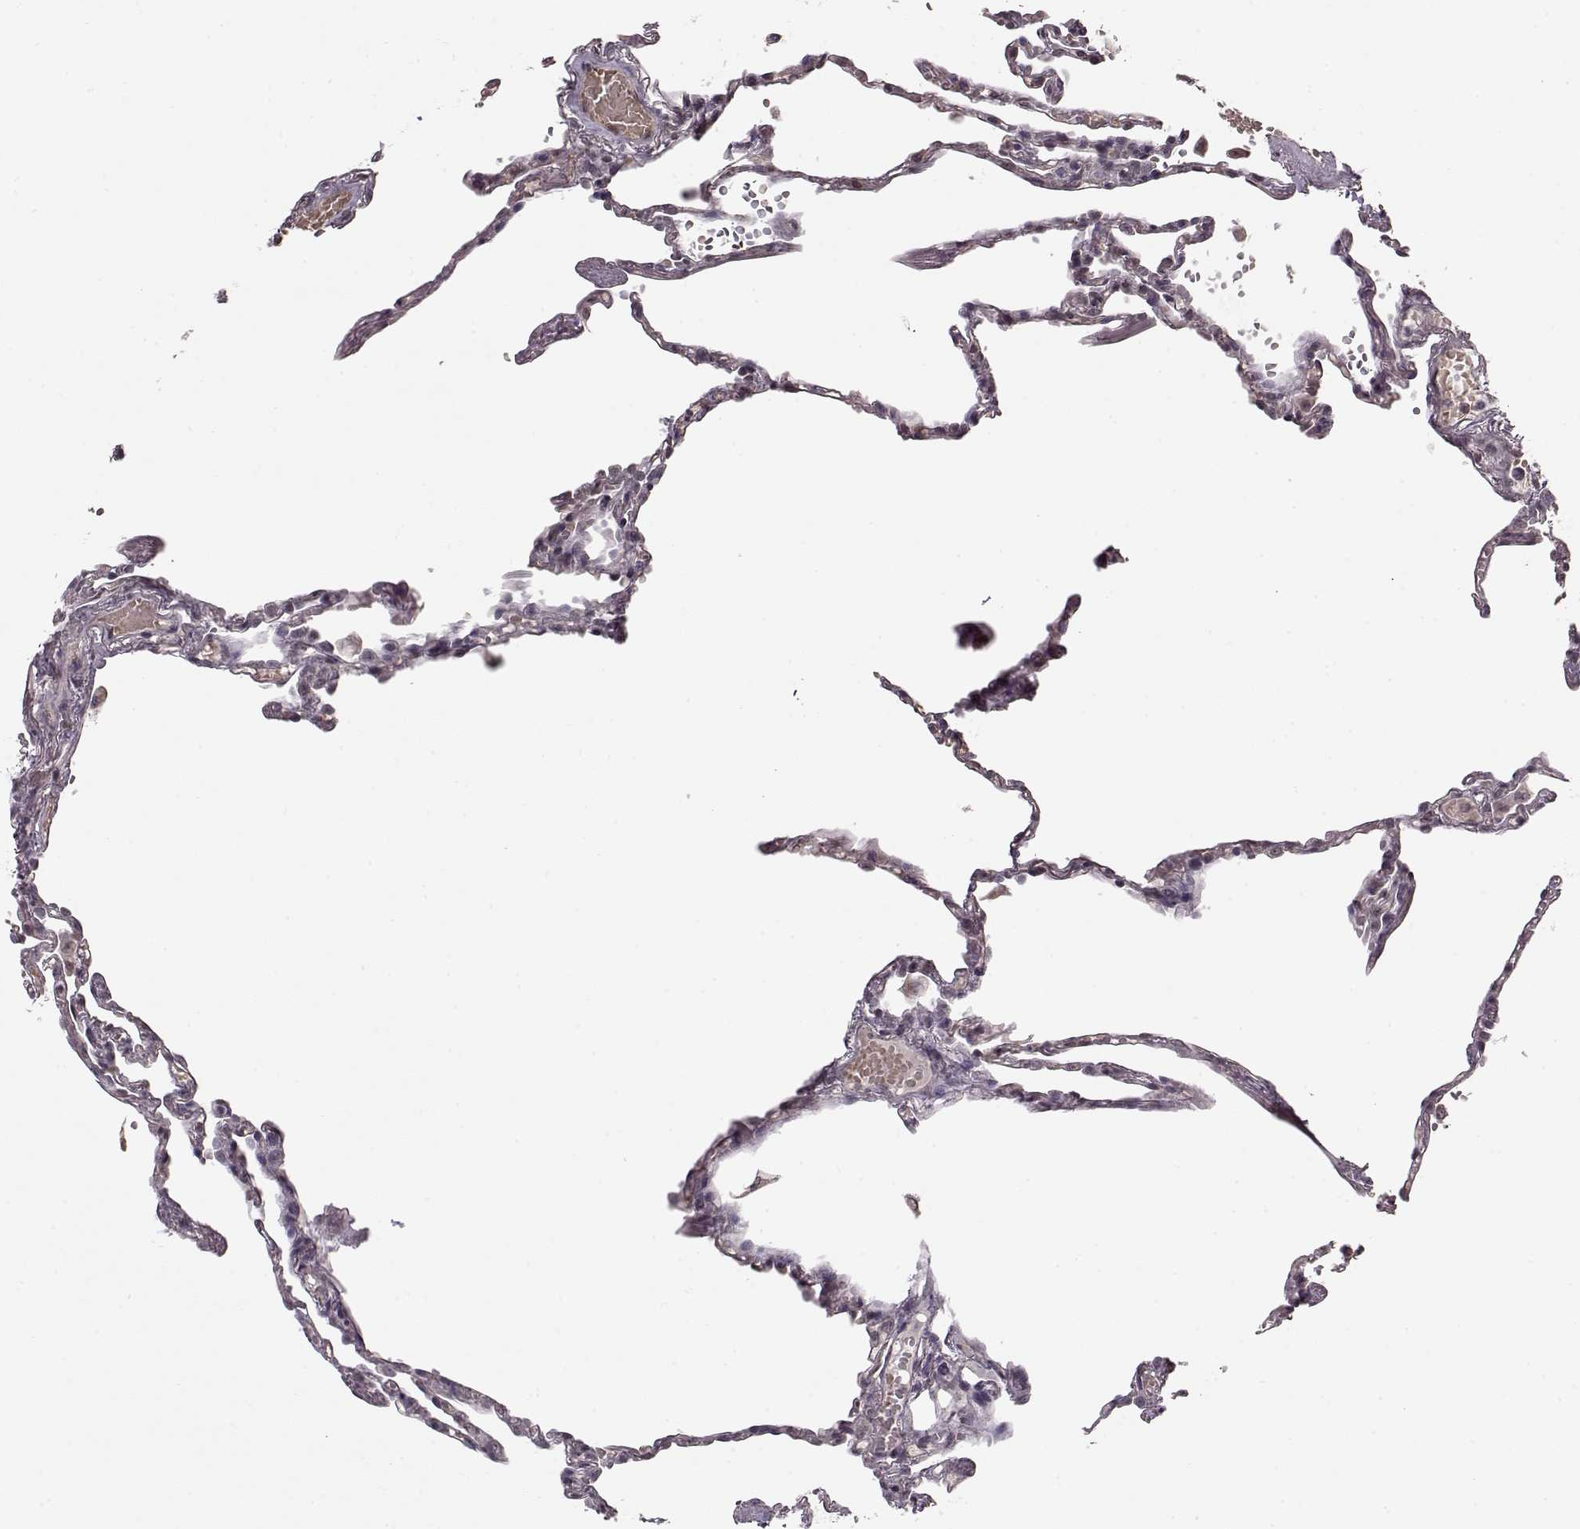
{"staining": {"intensity": "negative", "quantity": "none", "location": "none"}, "tissue": "lung", "cell_type": "Alveolar cells", "image_type": "normal", "snomed": [{"axis": "morphology", "description": "Normal tissue, NOS"}, {"axis": "topography", "description": "Lung"}], "caption": "This is a micrograph of IHC staining of benign lung, which shows no staining in alveolar cells.", "gene": "PCP4", "patient": {"sex": "male", "age": 78}}